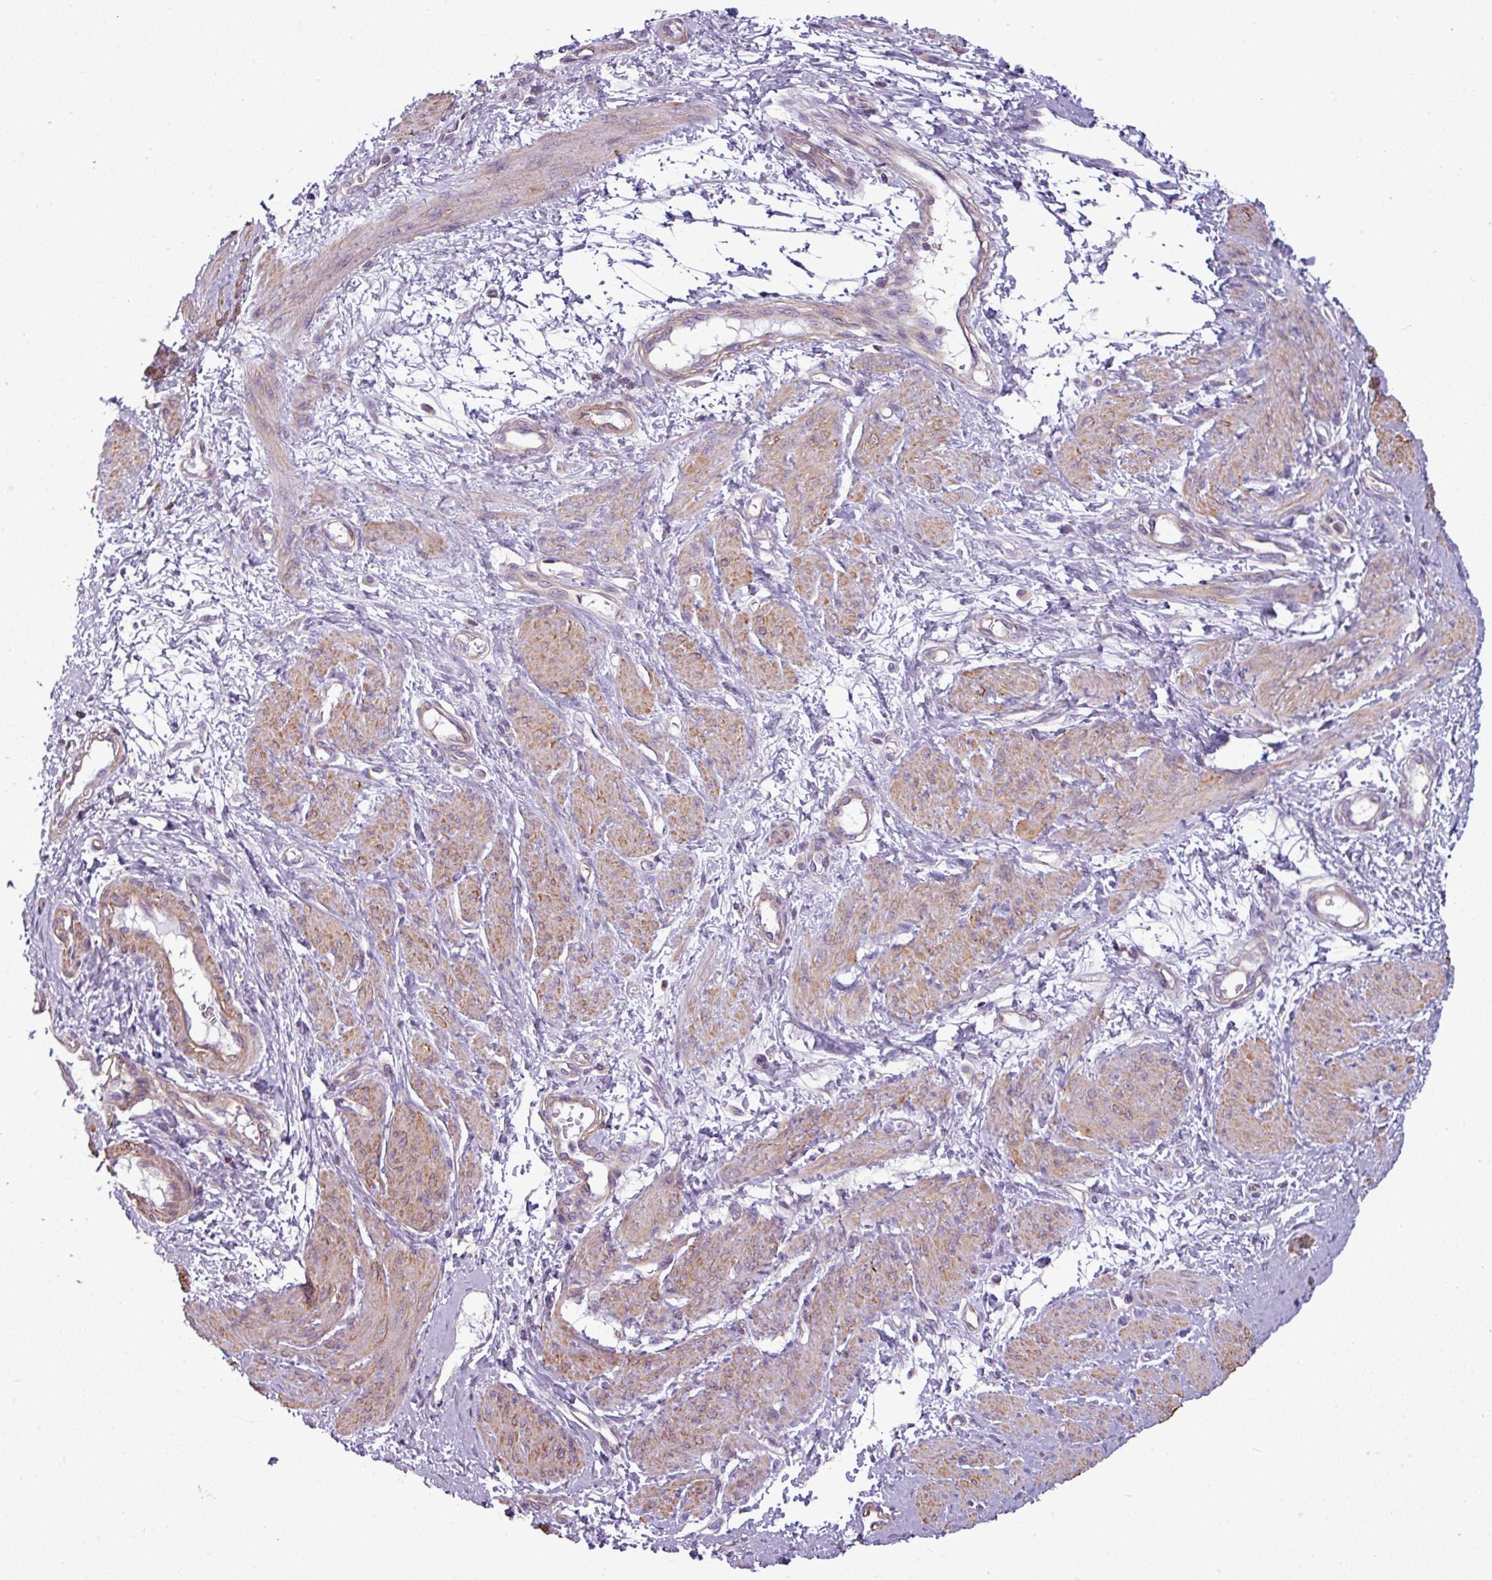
{"staining": {"intensity": "moderate", "quantity": ">75%", "location": "cytoplasmic/membranous"}, "tissue": "smooth muscle", "cell_type": "Smooth muscle cells", "image_type": "normal", "snomed": [{"axis": "morphology", "description": "Normal tissue, NOS"}, {"axis": "topography", "description": "Smooth muscle"}, {"axis": "topography", "description": "Uterus"}], "caption": "Immunohistochemical staining of benign human smooth muscle exhibits >75% levels of moderate cytoplasmic/membranous protein staining in approximately >75% of smooth muscle cells. The protein is shown in brown color, while the nuclei are stained blue.", "gene": "BTN2A2", "patient": {"sex": "female", "age": 39}}